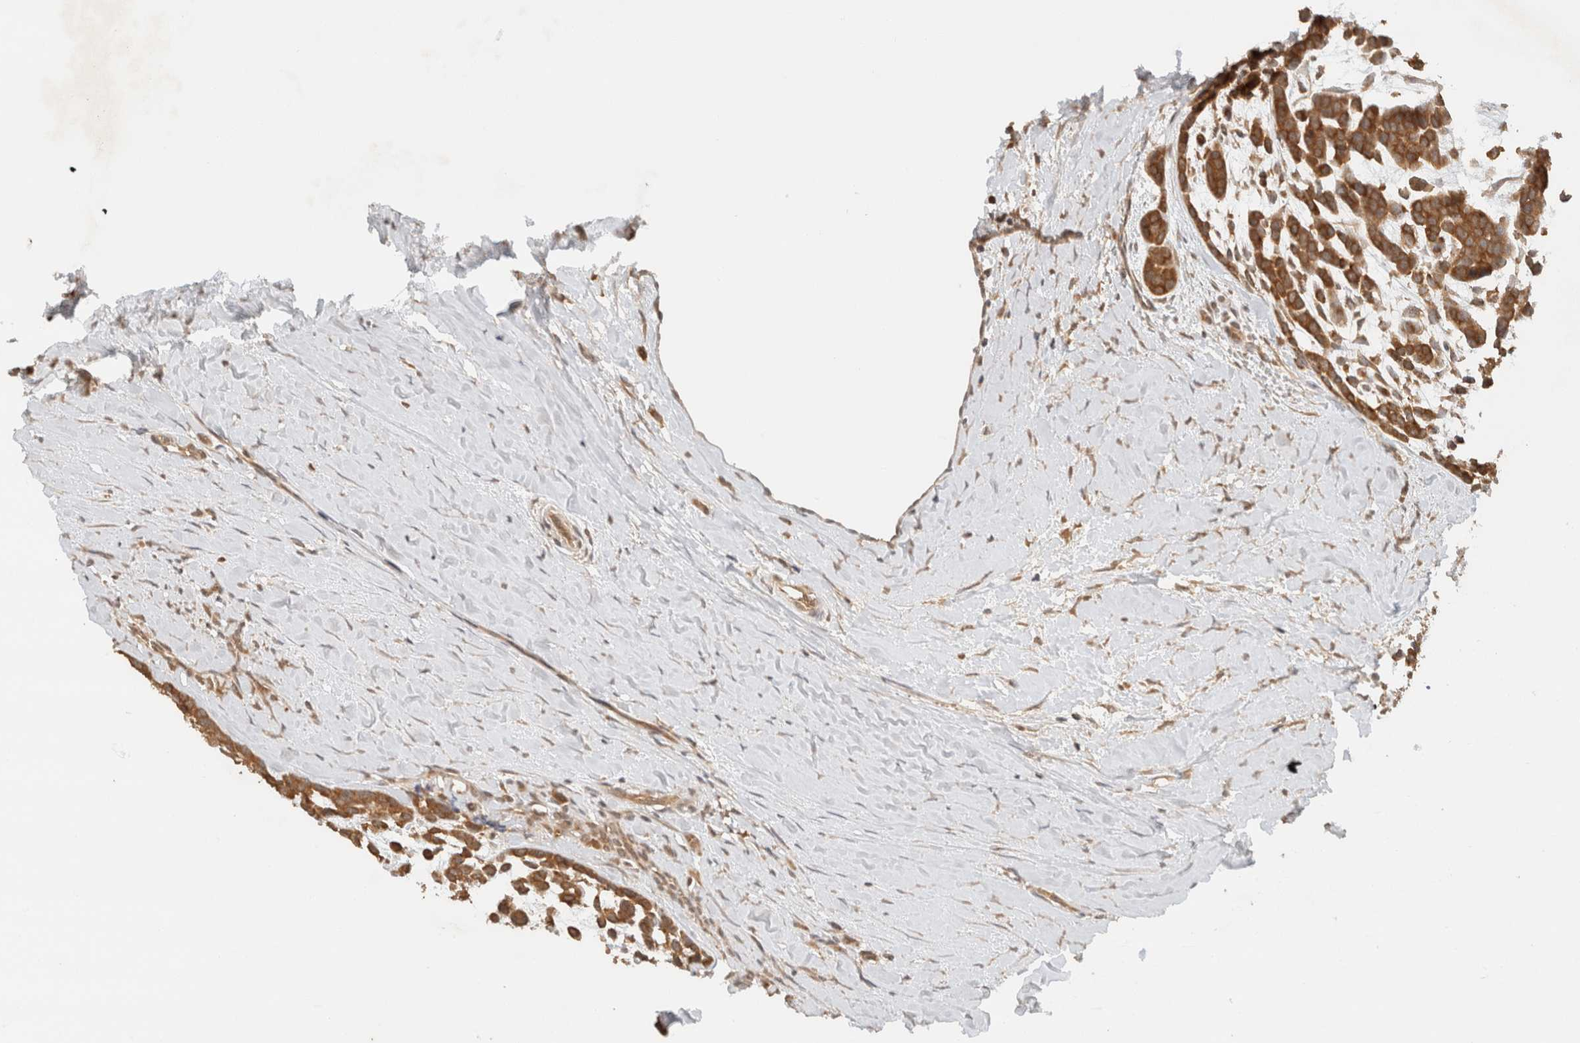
{"staining": {"intensity": "strong", "quantity": ">75%", "location": "cytoplasmic/membranous"}, "tissue": "head and neck cancer", "cell_type": "Tumor cells", "image_type": "cancer", "snomed": [{"axis": "morphology", "description": "Adenocarcinoma, NOS"}, {"axis": "morphology", "description": "Adenoma, NOS"}, {"axis": "topography", "description": "Head-Neck"}], "caption": "This image demonstrates immunohistochemistry (IHC) staining of human adenoma (head and neck), with high strong cytoplasmic/membranous expression in approximately >75% of tumor cells.", "gene": "ARFGEF2", "patient": {"sex": "female", "age": 55}}